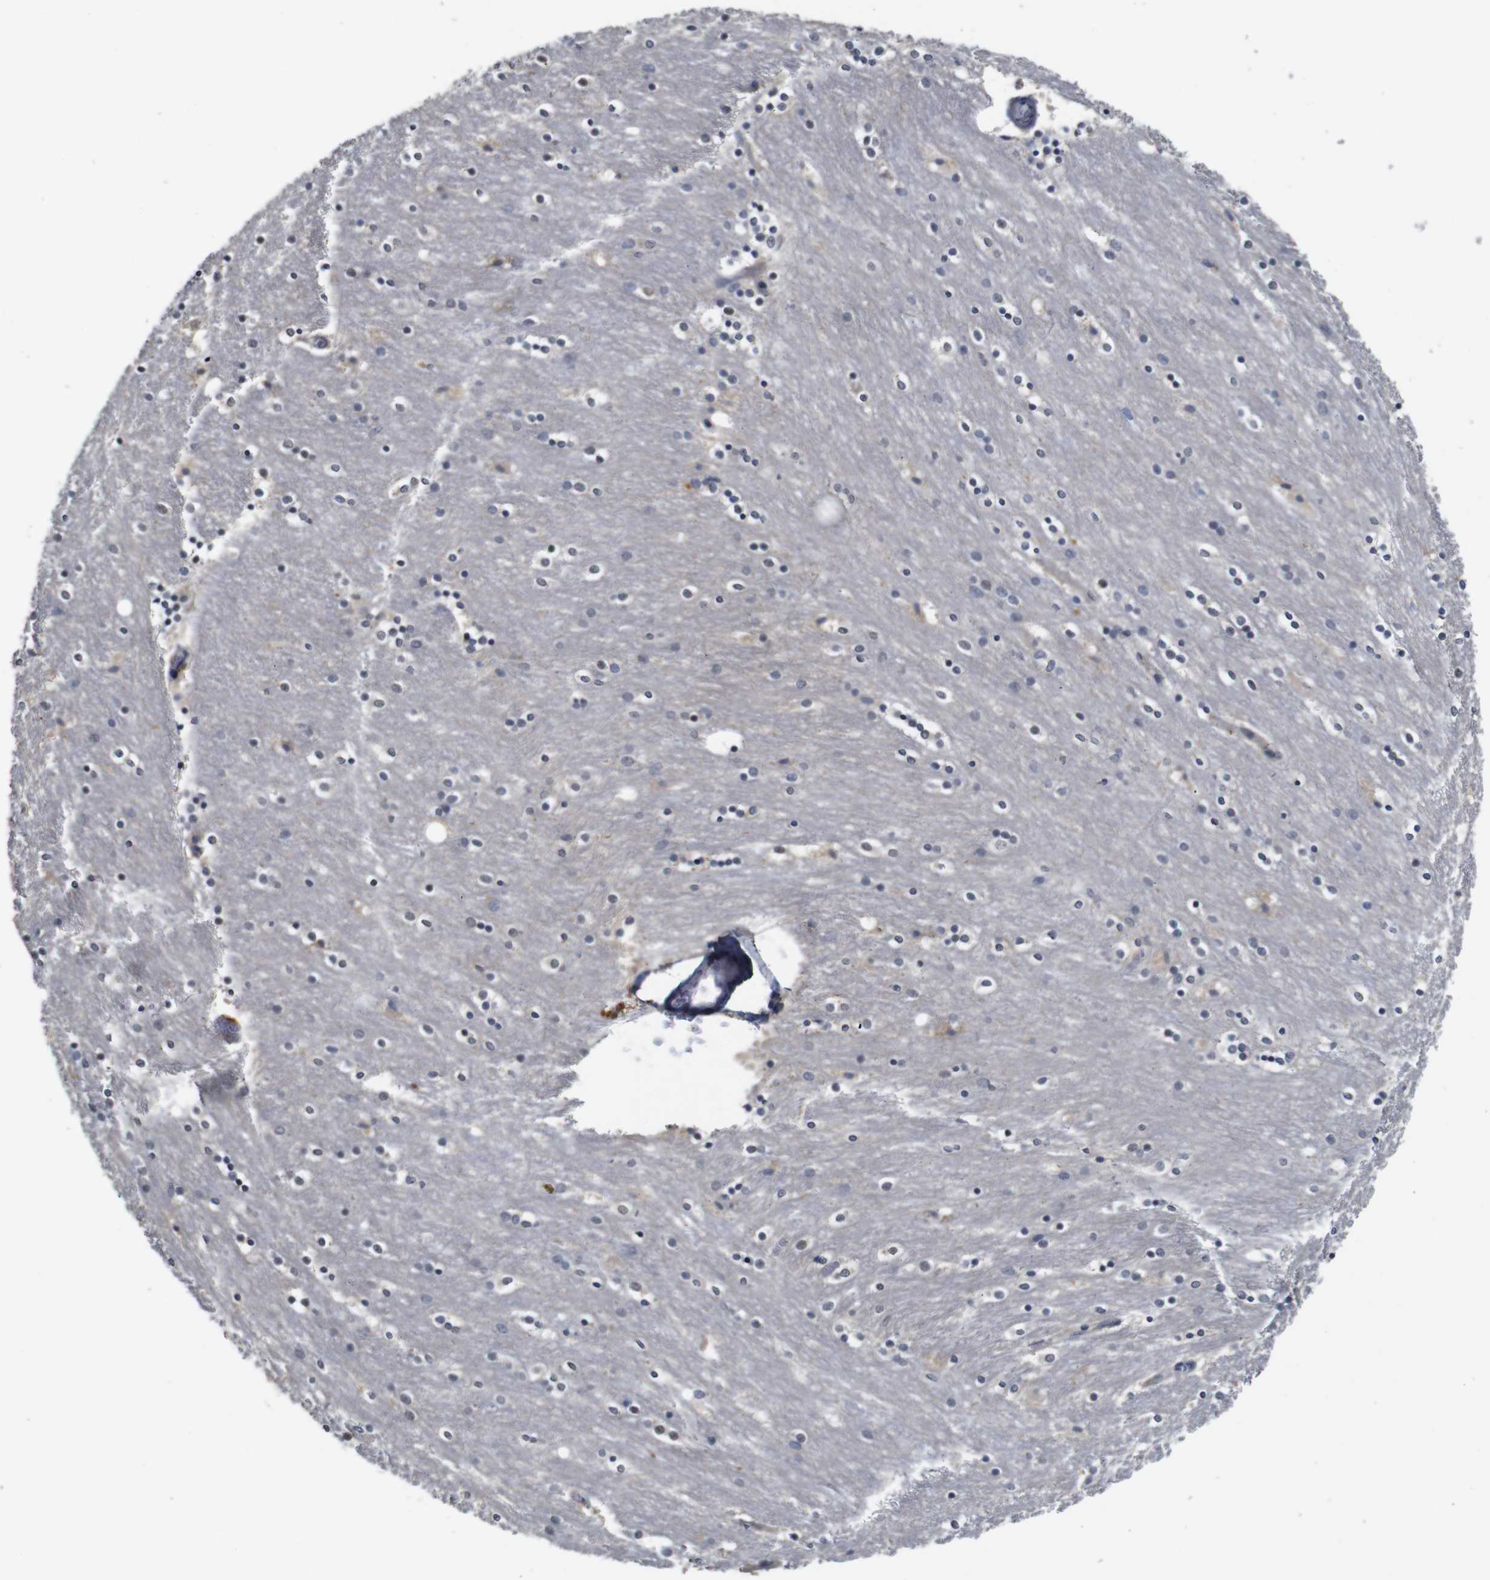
{"staining": {"intensity": "moderate", "quantity": "<25%", "location": "cytoplasmic/membranous"}, "tissue": "caudate", "cell_type": "Glial cells", "image_type": "normal", "snomed": [{"axis": "morphology", "description": "Normal tissue, NOS"}, {"axis": "topography", "description": "Lateral ventricle wall"}], "caption": "Immunohistochemistry (IHC) photomicrograph of benign caudate: caudate stained using immunohistochemistry (IHC) reveals low levels of moderate protein expression localized specifically in the cytoplasmic/membranous of glial cells, appearing as a cytoplasmic/membranous brown color.", "gene": "NTRK3", "patient": {"sex": "female", "age": 54}}